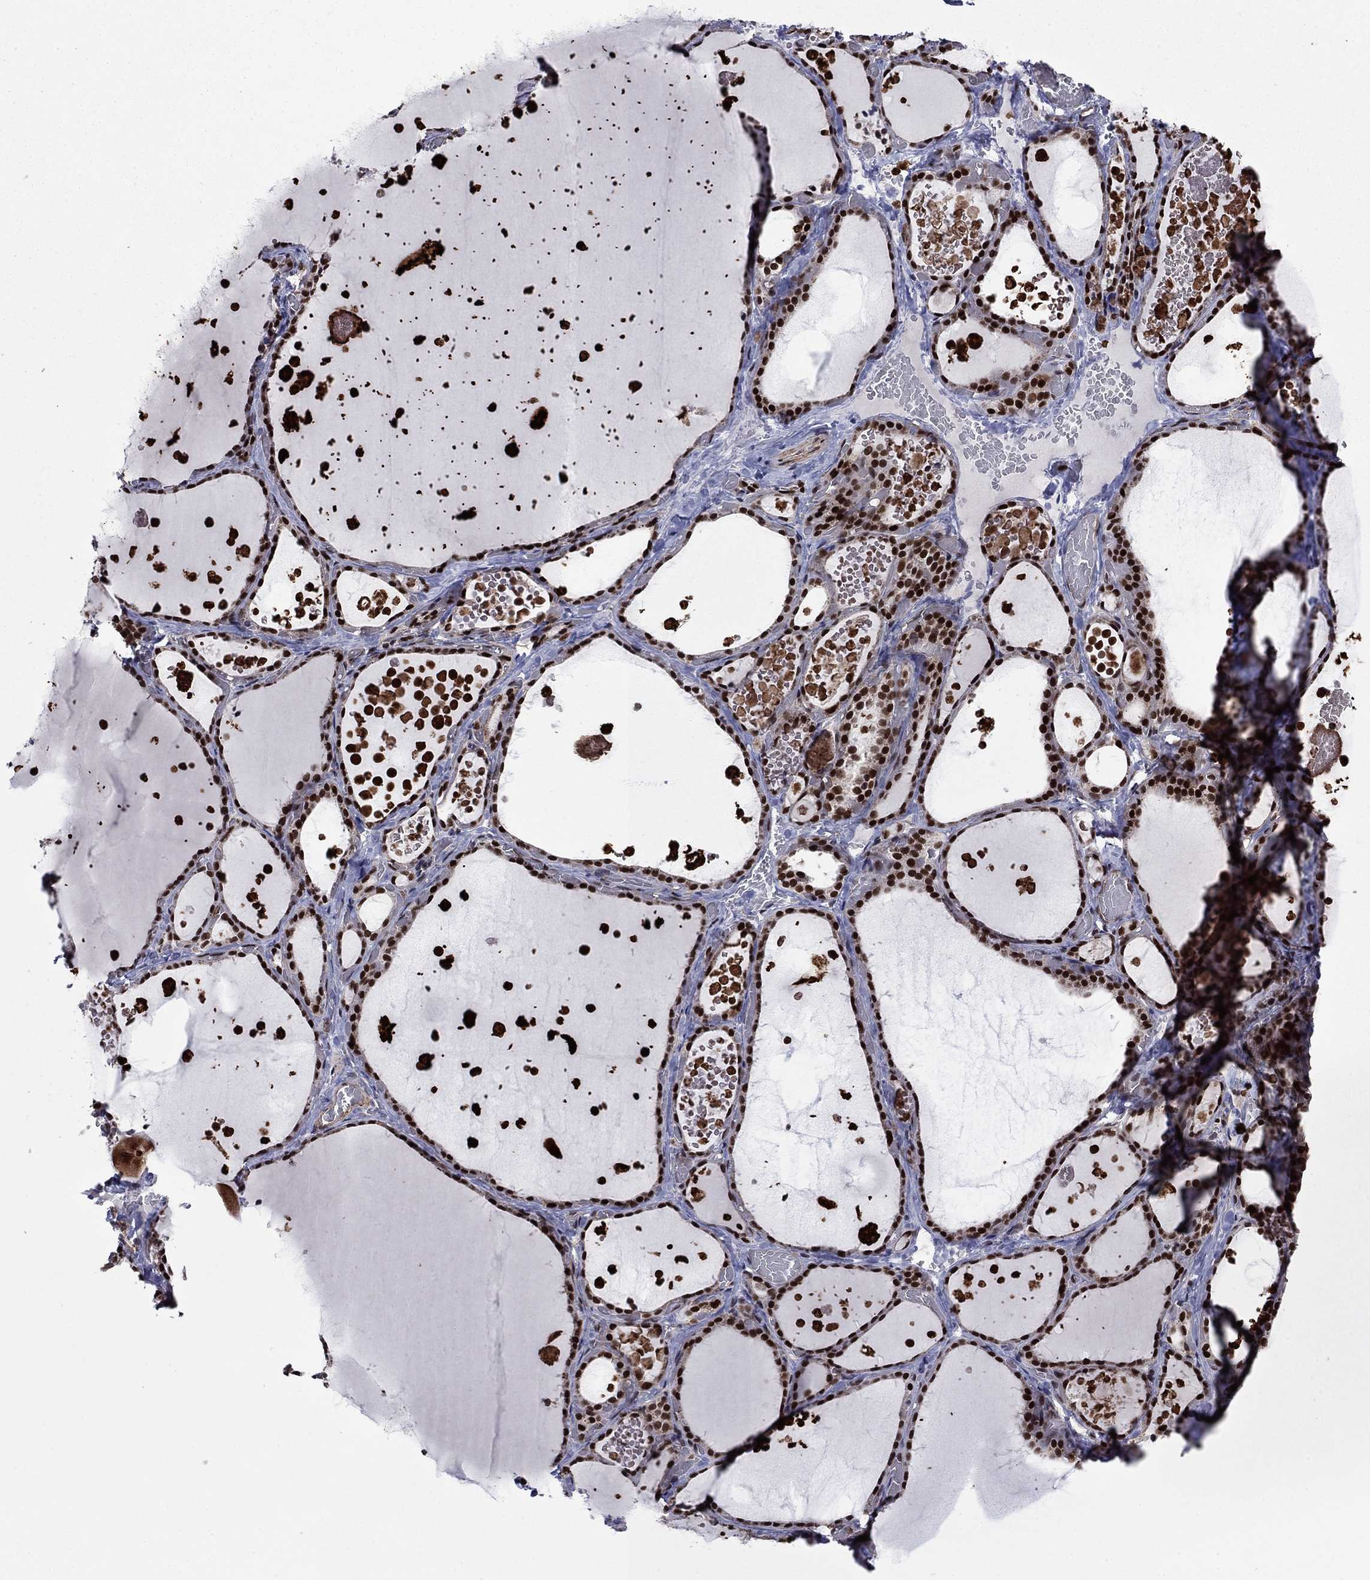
{"staining": {"intensity": "strong", "quantity": ">75%", "location": "nuclear"}, "tissue": "thyroid gland", "cell_type": "Glandular cells", "image_type": "normal", "snomed": [{"axis": "morphology", "description": "Normal tissue, NOS"}, {"axis": "topography", "description": "Thyroid gland"}], "caption": "Approximately >75% of glandular cells in unremarkable thyroid gland show strong nuclear protein positivity as visualized by brown immunohistochemical staining.", "gene": "SURF2", "patient": {"sex": "female", "age": 56}}